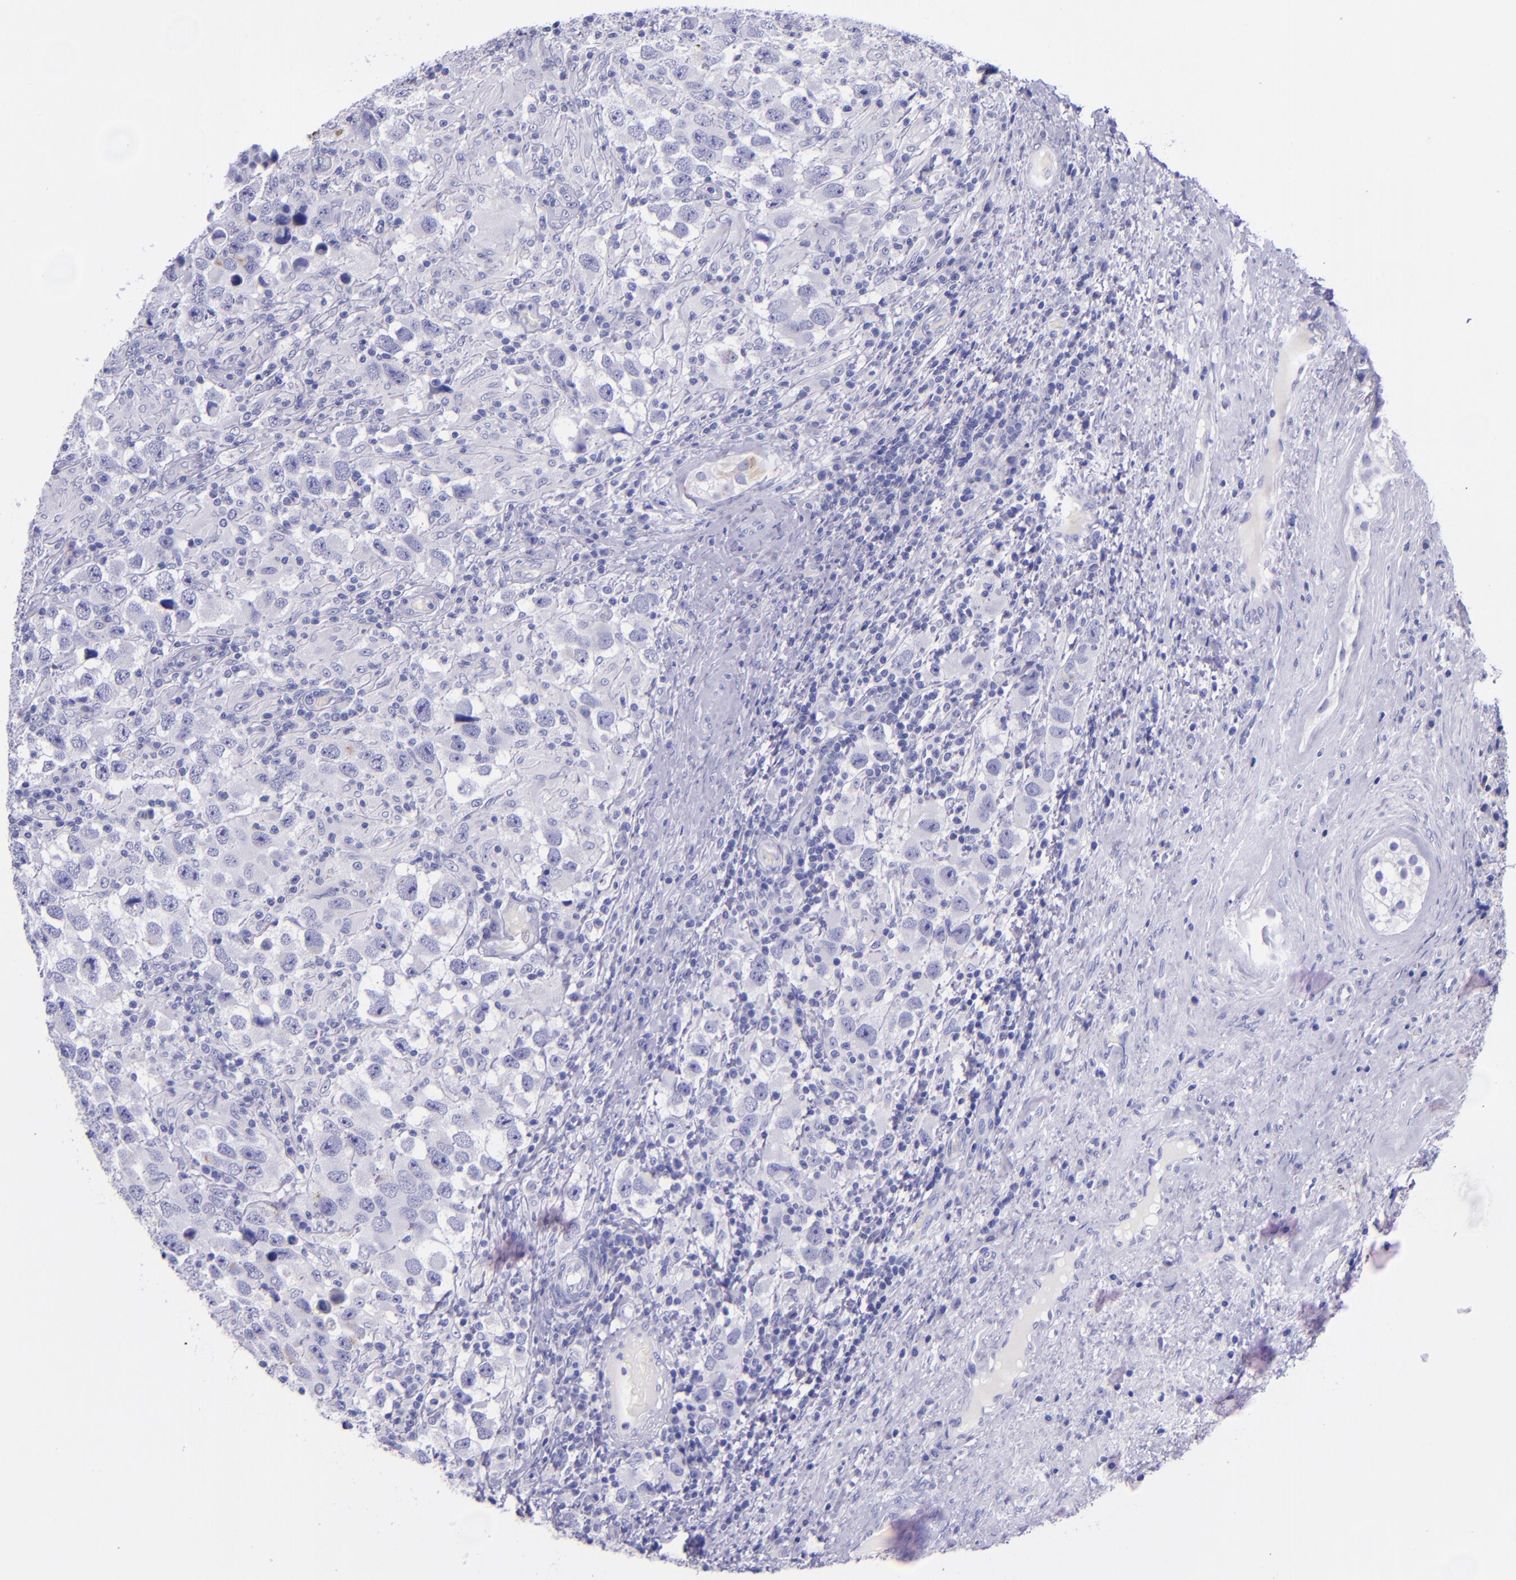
{"staining": {"intensity": "negative", "quantity": "none", "location": "none"}, "tissue": "testis cancer", "cell_type": "Tumor cells", "image_type": "cancer", "snomed": [{"axis": "morphology", "description": "Carcinoma, Embryonal, NOS"}, {"axis": "topography", "description": "Testis"}], "caption": "Human testis cancer stained for a protein using immunohistochemistry (IHC) shows no positivity in tumor cells.", "gene": "KRT4", "patient": {"sex": "male", "age": 21}}